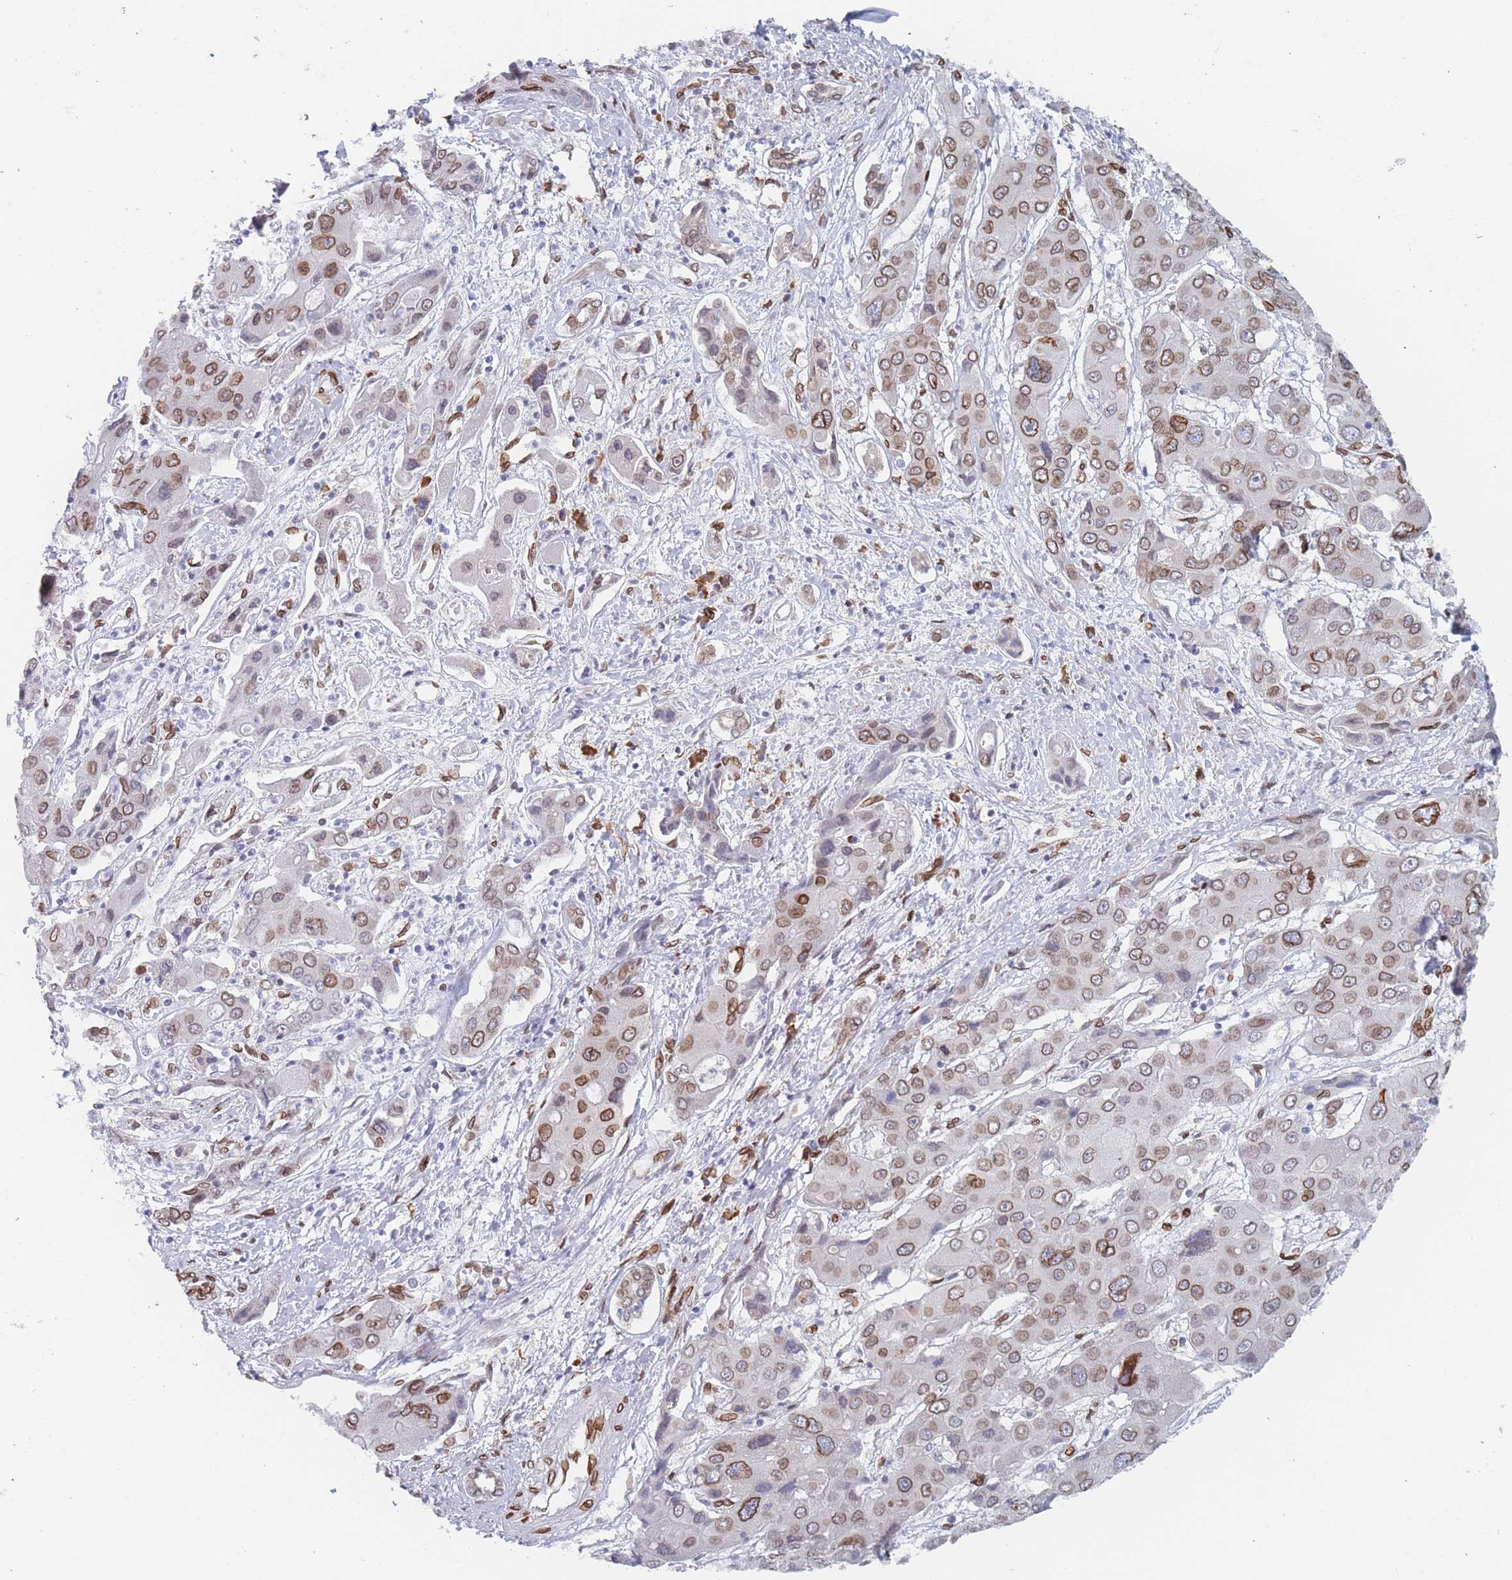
{"staining": {"intensity": "moderate", "quantity": ">75%", "location": "cytoplasmic/membranous,nuclear"}, "tissue": "liver cancer", "cell_type": "Tumor cells", "image_type": "cancer", "snomed": [{"axis": "morphology", "description": "Cholangiocarcinoma"}, {"axis": "topography", "description": "Liver"}], "caption": "Liver cancer (cholangiocarcinoma) stained with a brown dye demonstrates moderate cytoplasmic/membranous and nuclear positive positivity in about >75% of tumor cells.", "gene": "ZBTB1", "patient": {"sex": "male", "age": 67}}